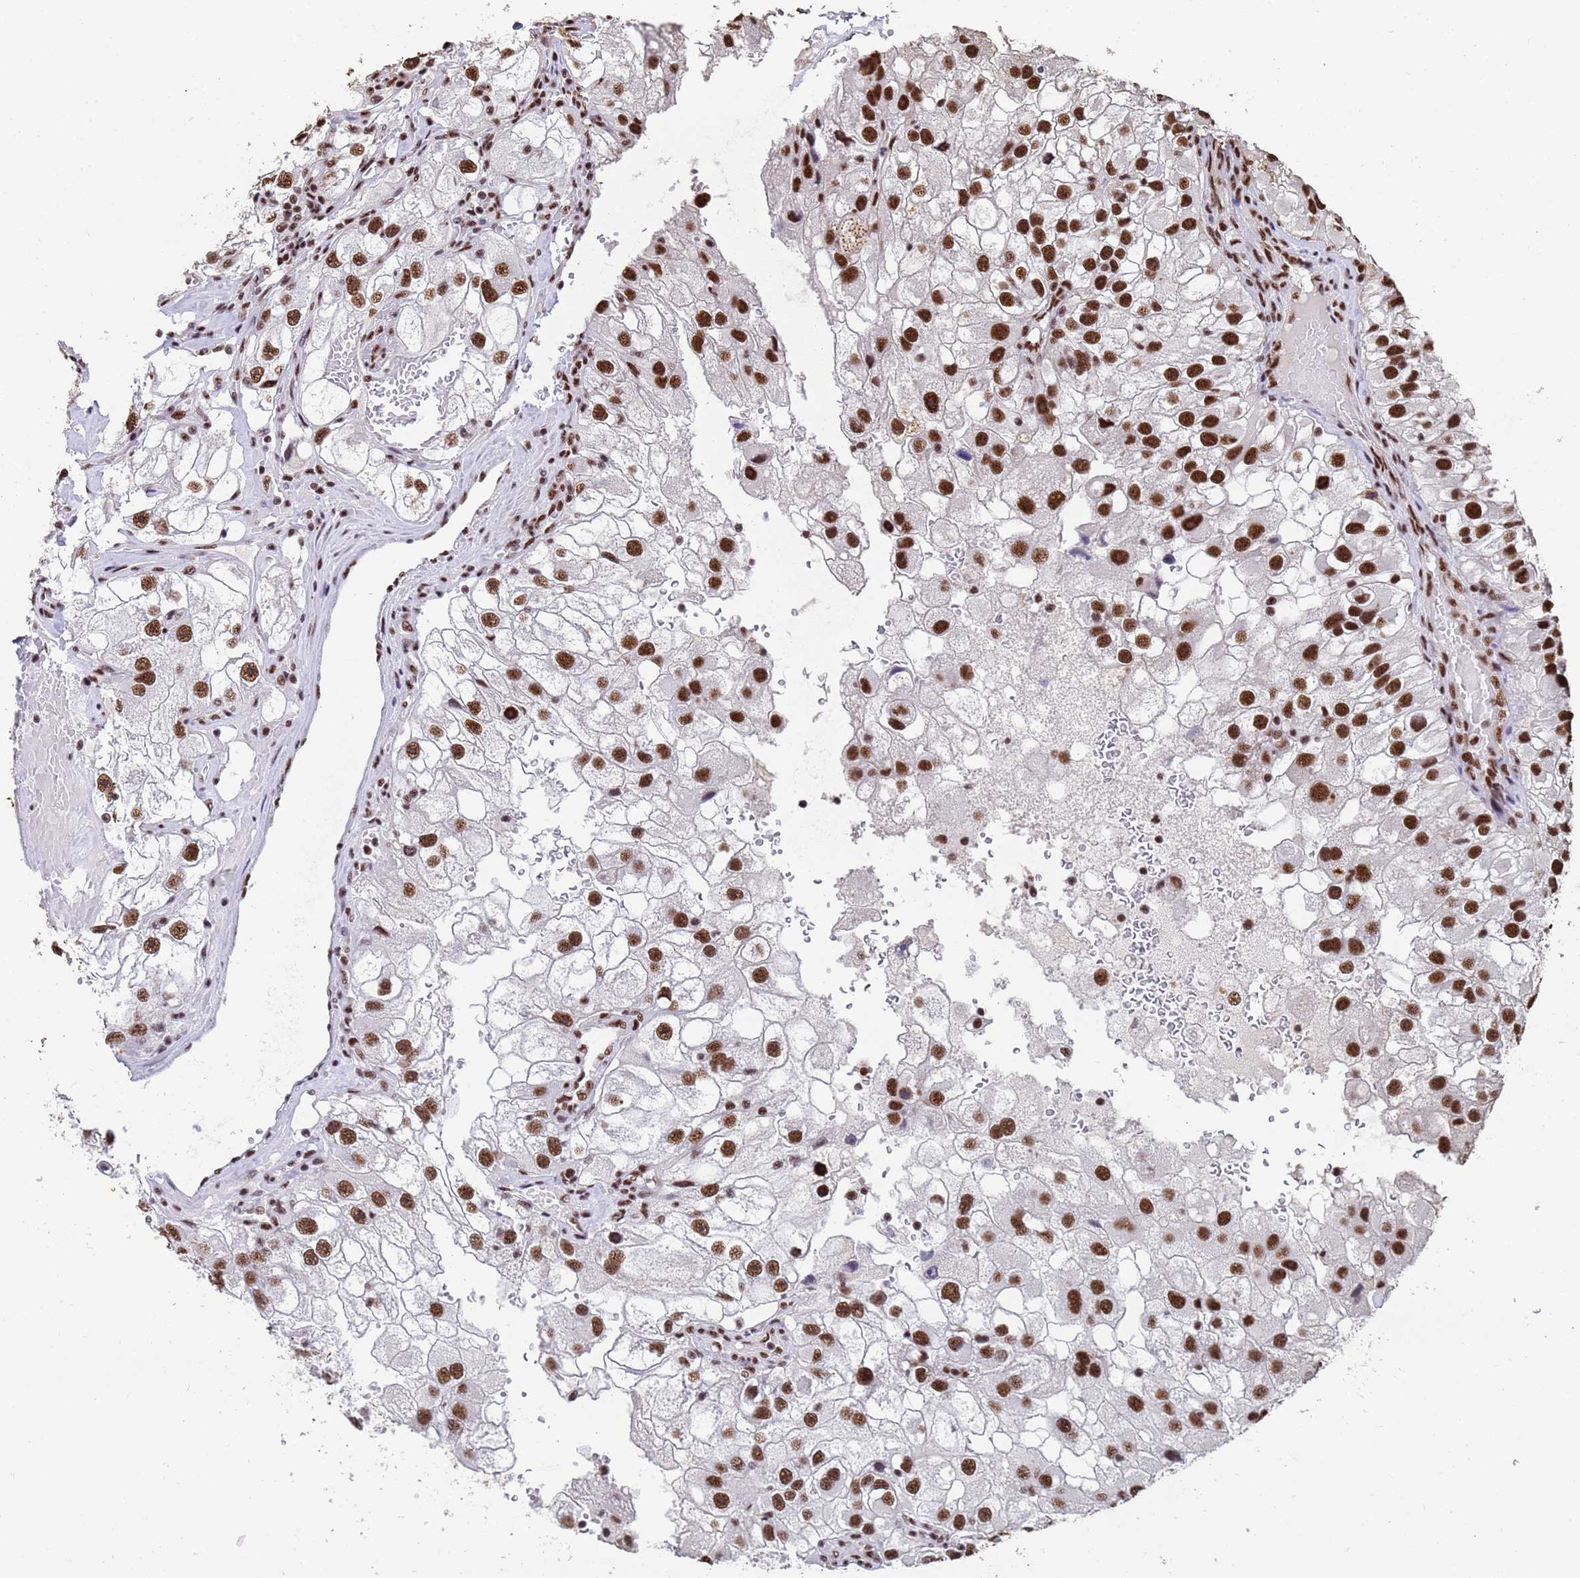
{"staining": {"intensity": "strong", "quantity": ">75%", "location": "nuclear"}, "tissue": "renal cancer", "cell_type": "Tumor cells", "image_type": "cancer", "snomed": [{"axis": "morphology", "description": "Adenocarcinoma, NOS"}, {"axis": "topography", "description": "Kidney"}], "caption": "IHC histopathology image of renal adenocarcinoma stained for a protein (brown), which displays high levels of strong nuclear expression in approximately >75% of tumor cells.", "gene": "SF3B2", "patient": {"sex": "male", "age": 63}}